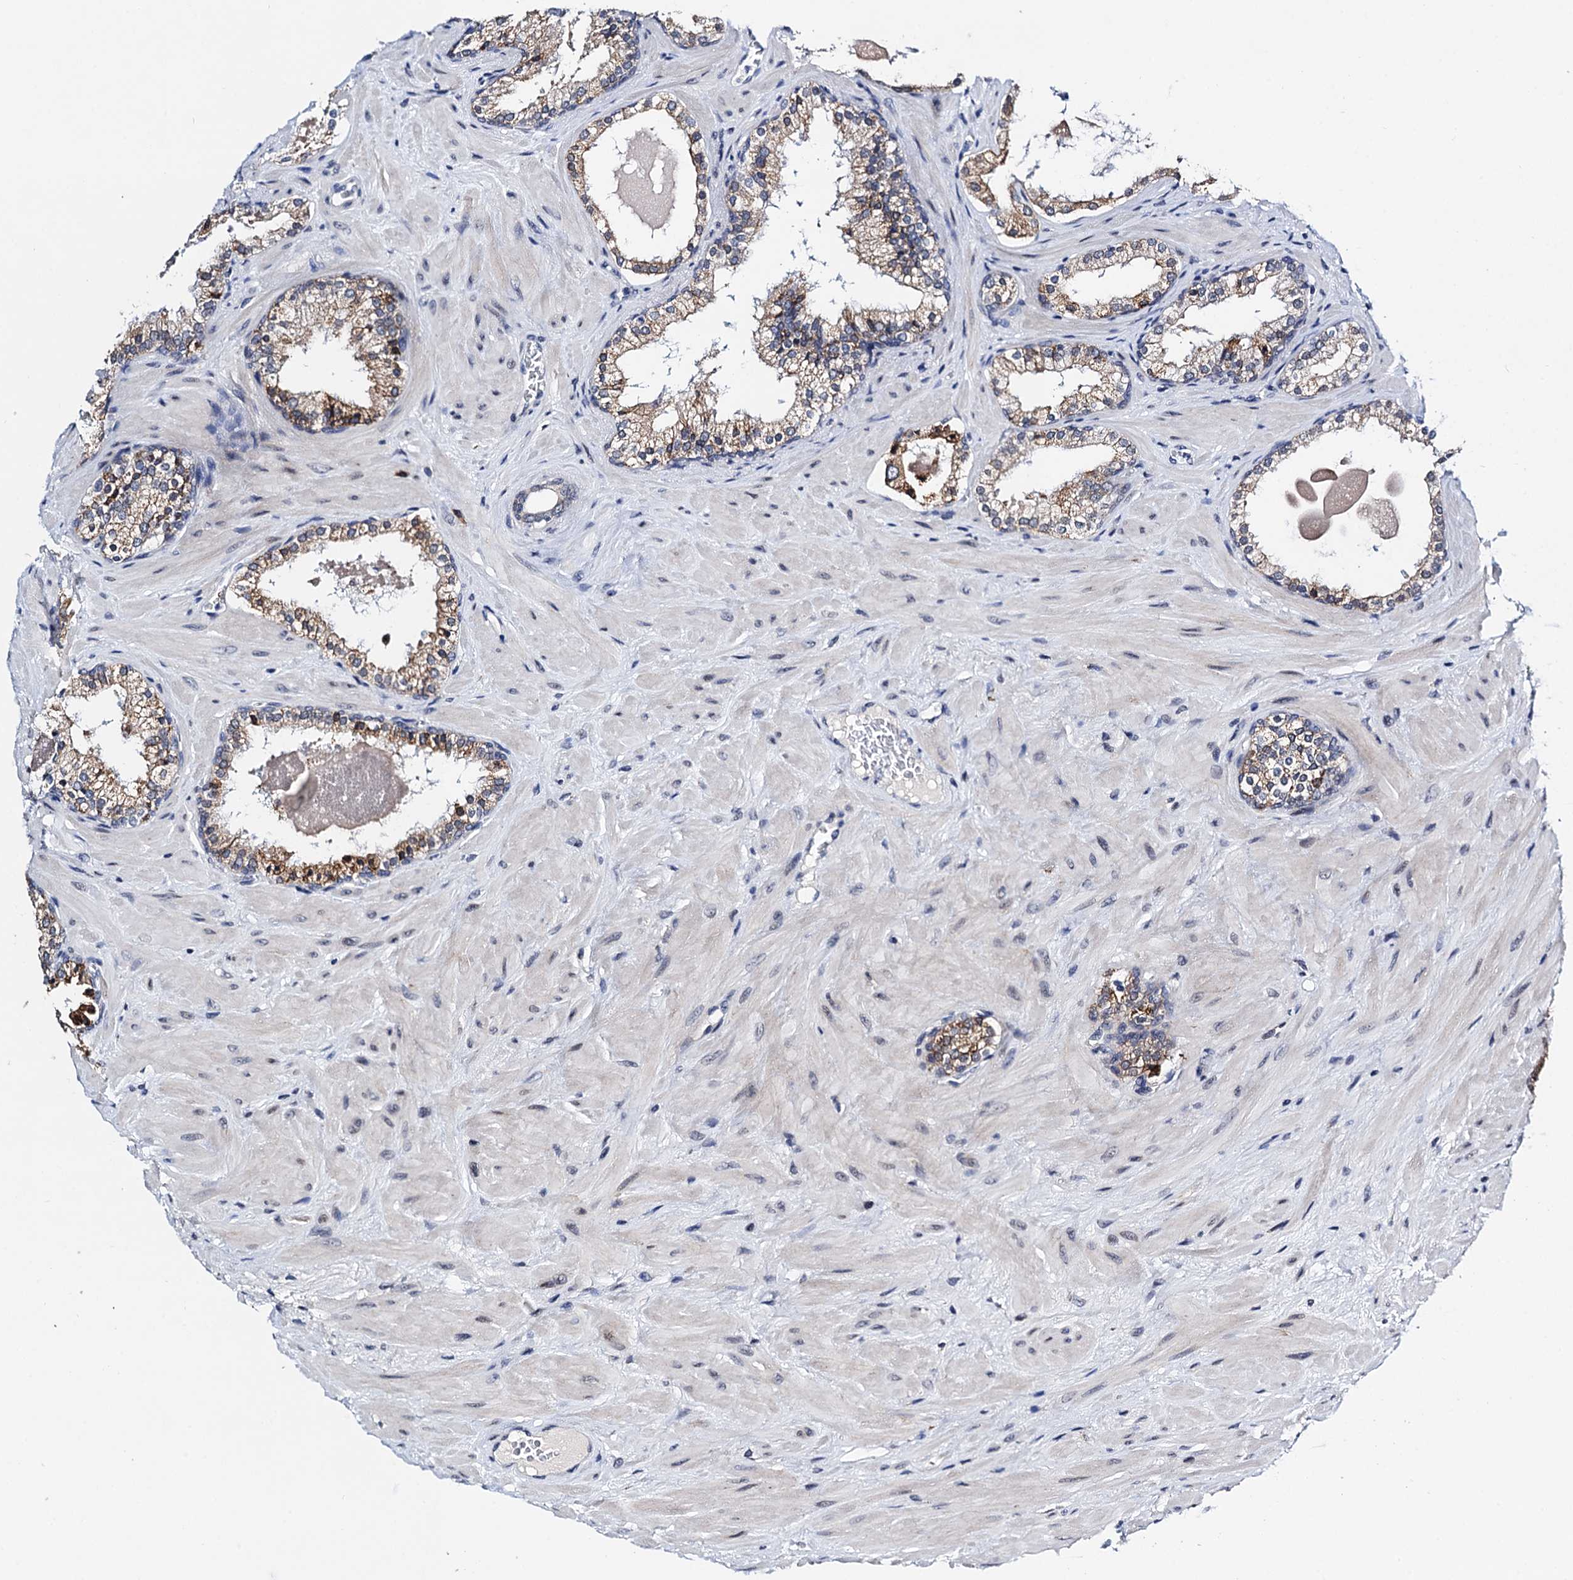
{"staining": {"intensity": "moderate", "quantity": "25%-75%", "location": "cytoplasmic/membranous"}, "tissue": "prostate cancer", "cell_type": "Tumor cells", "image_type": "cancer", "snomed": [{"axis": "morphology", "description": "Adenocarcinoma, High grade"}, {"axis": "topography", "description": "Prostate"}], "caption": "High-grade adenocarcinoma (prostate) stained with a brown dye exhibits moderate cytoplasmic/membranous positive positivity in about 25%-75% of tumor cells.", "gene": "SLC7A10", "patient": {"sex": "male", "age": 64}}